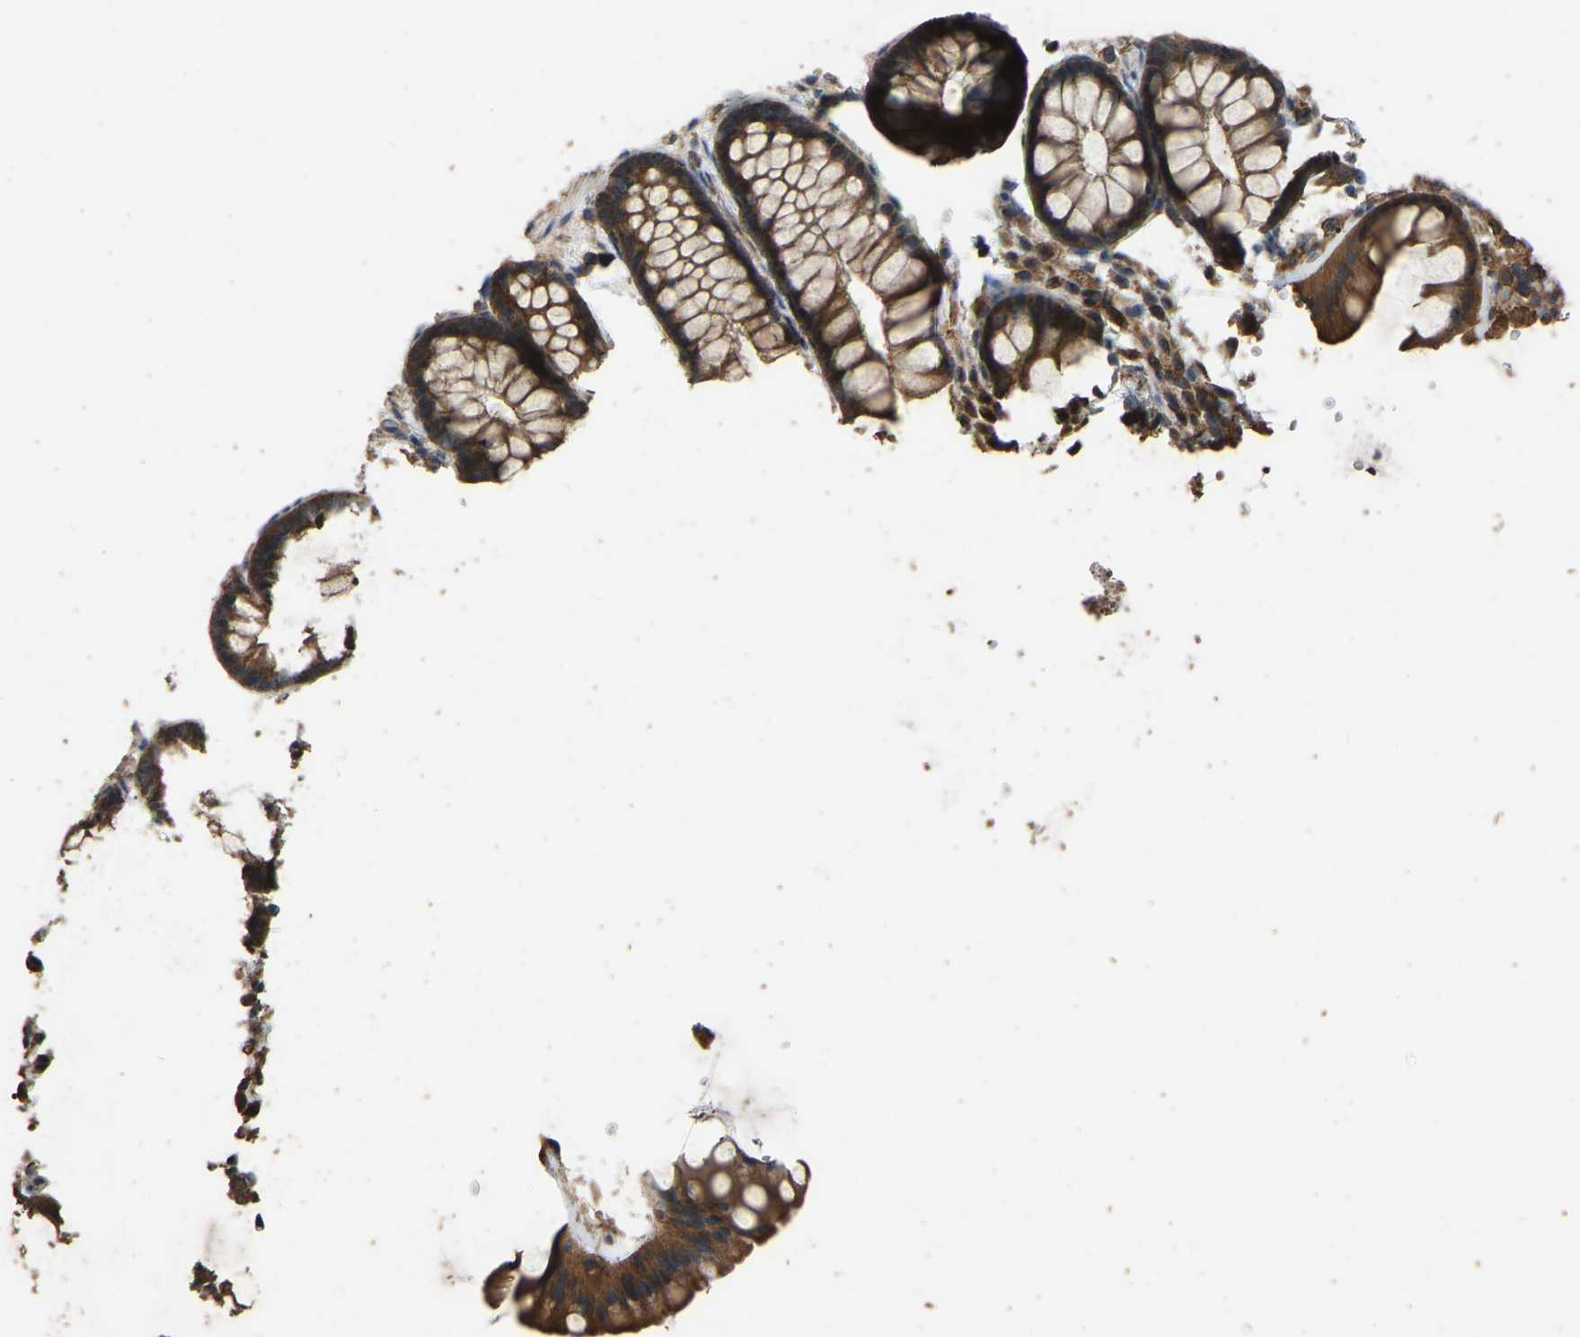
{"staining": {"intensity": "moderate", "quantity": ">75%", "location": "cytoplasmic/membranous"}, "tissue": "colon", "cell_type": "Endothelial cells", "image_type": "normal", "snomed": [{"axis": "morphology", "description": "Normal tissue, NOS"}, {"axis": "topography", "description": "Colon"}], "caption": "DAB (3,3'-diaminobenzidine) immunohistochemical staining of unremarkable human colon shows moderate cytoplasmic/membranous protein staining in approximately >75% of endothelial cells.", "gene": "FHIT", "patient": {"sex": "female", "age": 56}}